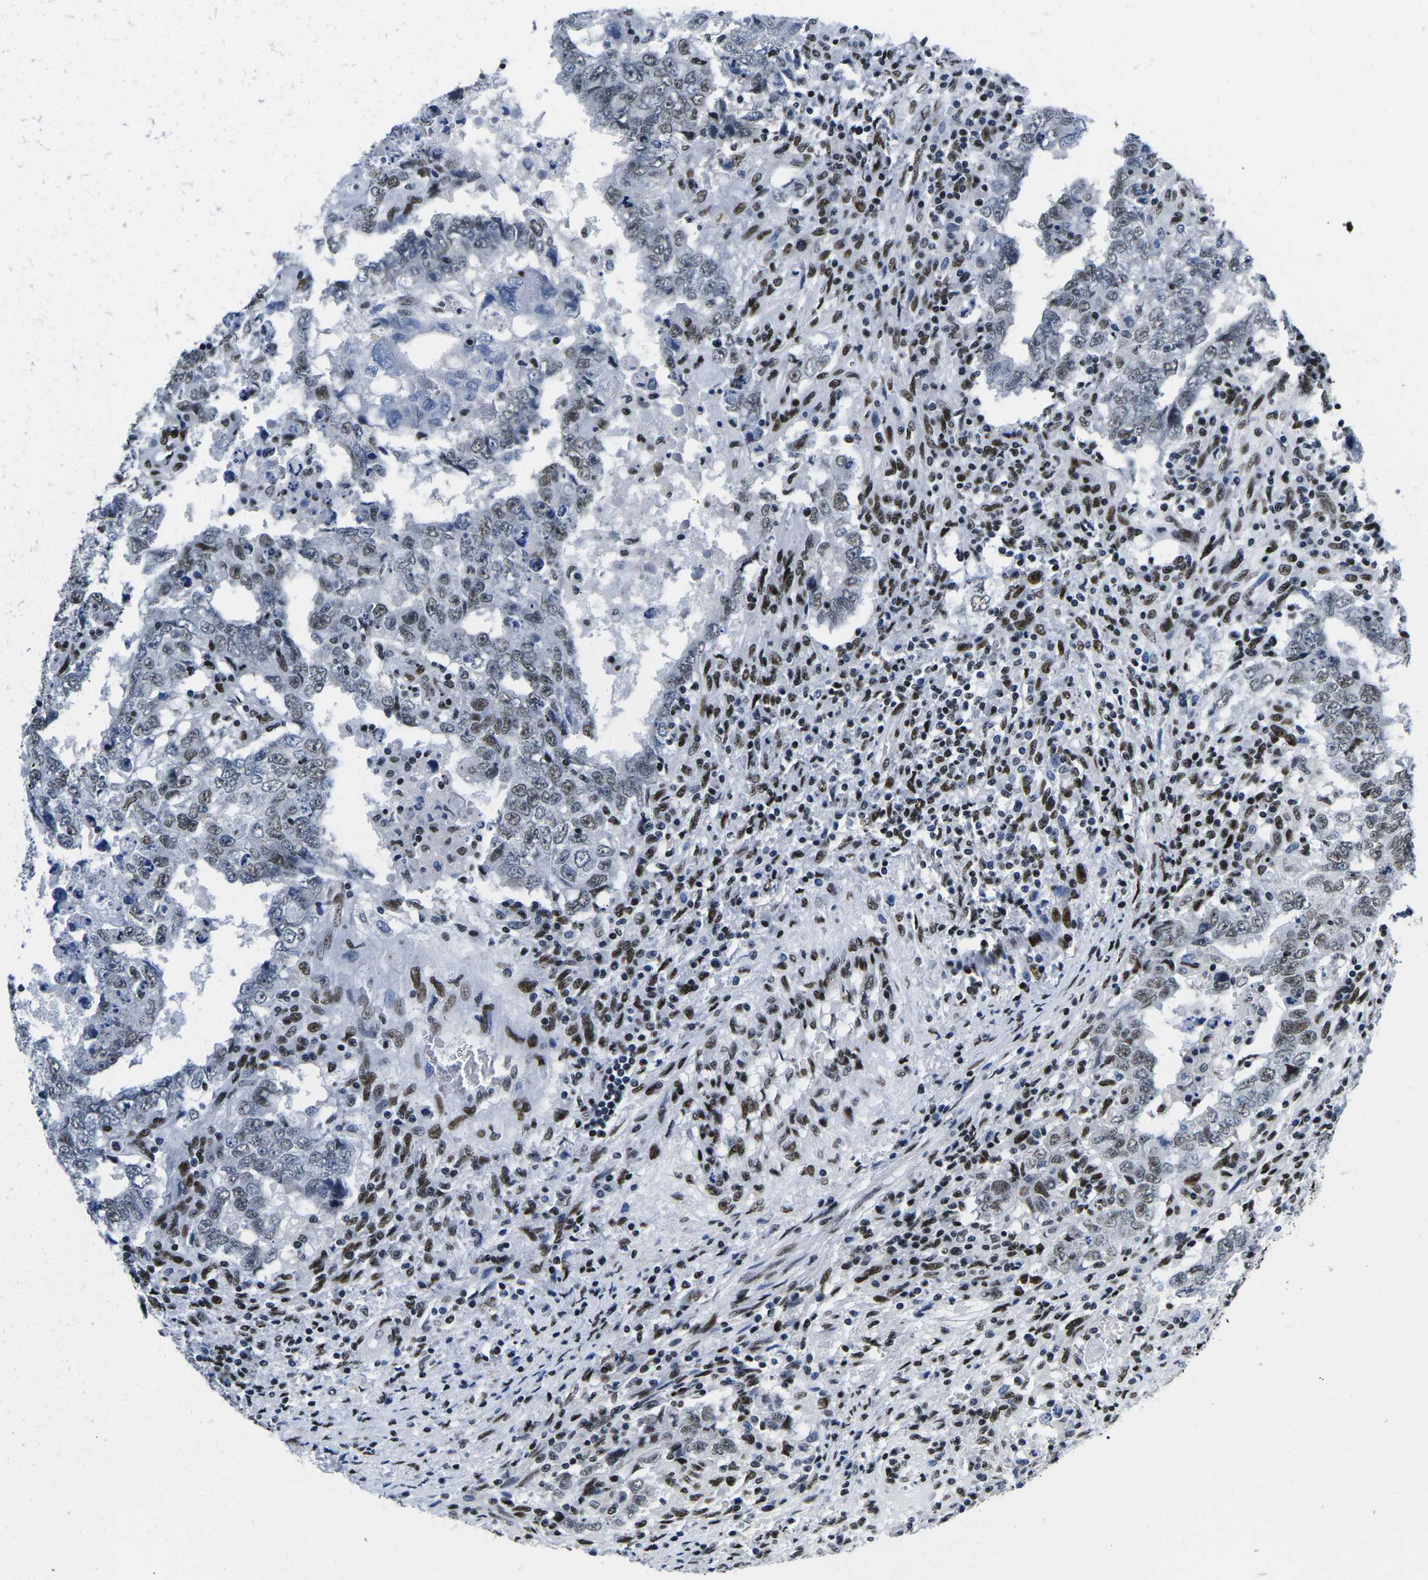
{"staining": {"intensity": "weak", "quantity": "25%-75%", "location": "nuclear"}, "tissue": "testis cancer", "cell_type": "Tumor cells", "image_type": "cancer", "snomed": [{"axis": "morphology", "description": "Carcinoma, Embryonal, NOS"}, {"axis": "topography", "description": "Testis"}], "caption": "IHC micrograph of neoplastic tissue: testis embryonal carcinoma stained using immunohistochemistry (IHC) demonstrates low levels of weak protein expression localized specifically in the nuclear of tumor cells, appearing as a nuclear brown color.", "gene": "ATF1", "patient": {"sex": "male", "age": 26}}